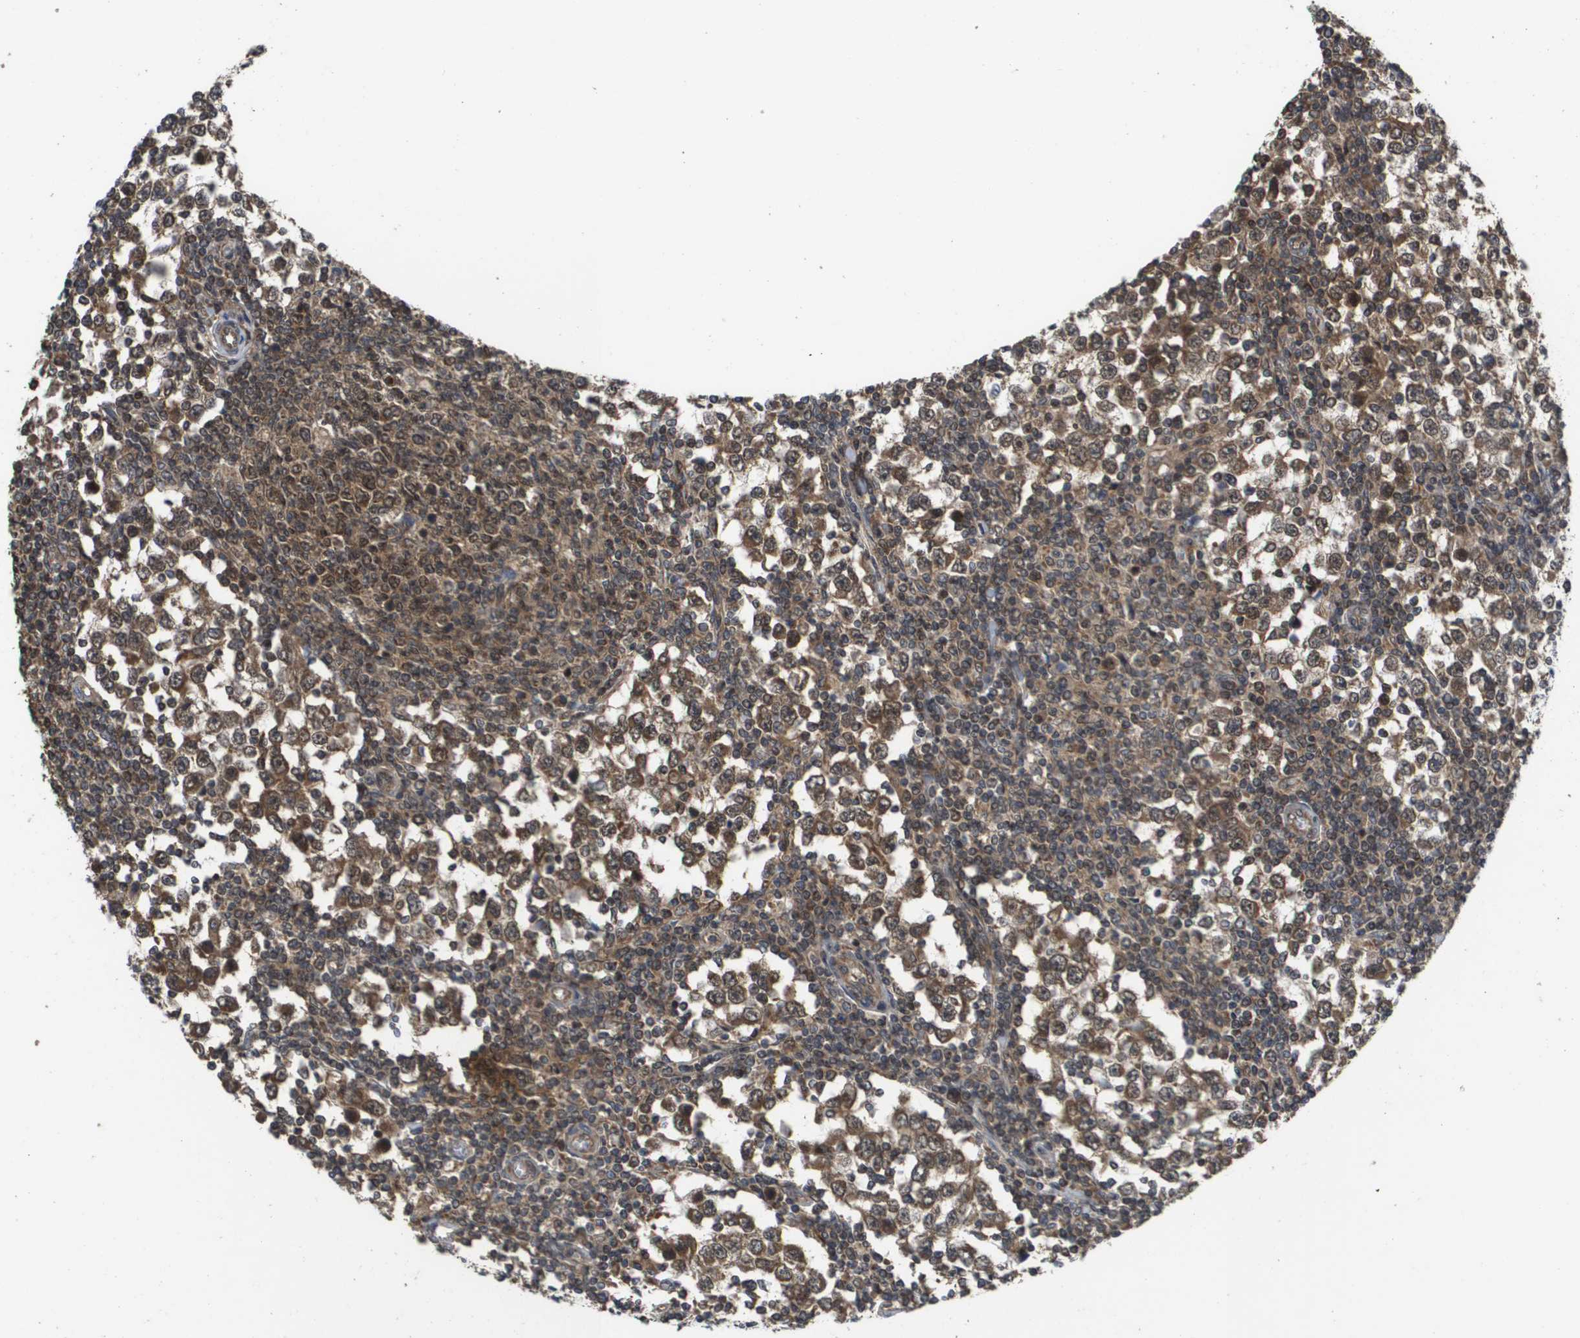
{"staining": {"intensity": "moderate", "quantity": ">75%", "location": "cytoplasmic/membranous"}, "tissue": "testis cancer", "cell_type": "Tumor cells", "image_type": "cancer", "snomed": [{"axis": "morphology", "description": "Seminoma, NOS"}, {"axis": "topography", "description": "Testis"}], "caption": "This histopathology image demonstrates IHC staining of testis cancer, with medium moderate cytoplasmic/membranous staining in about >75% of tumor cells.", "gene": "RBM38", "patient": {"sex": "male", "age": 65}}